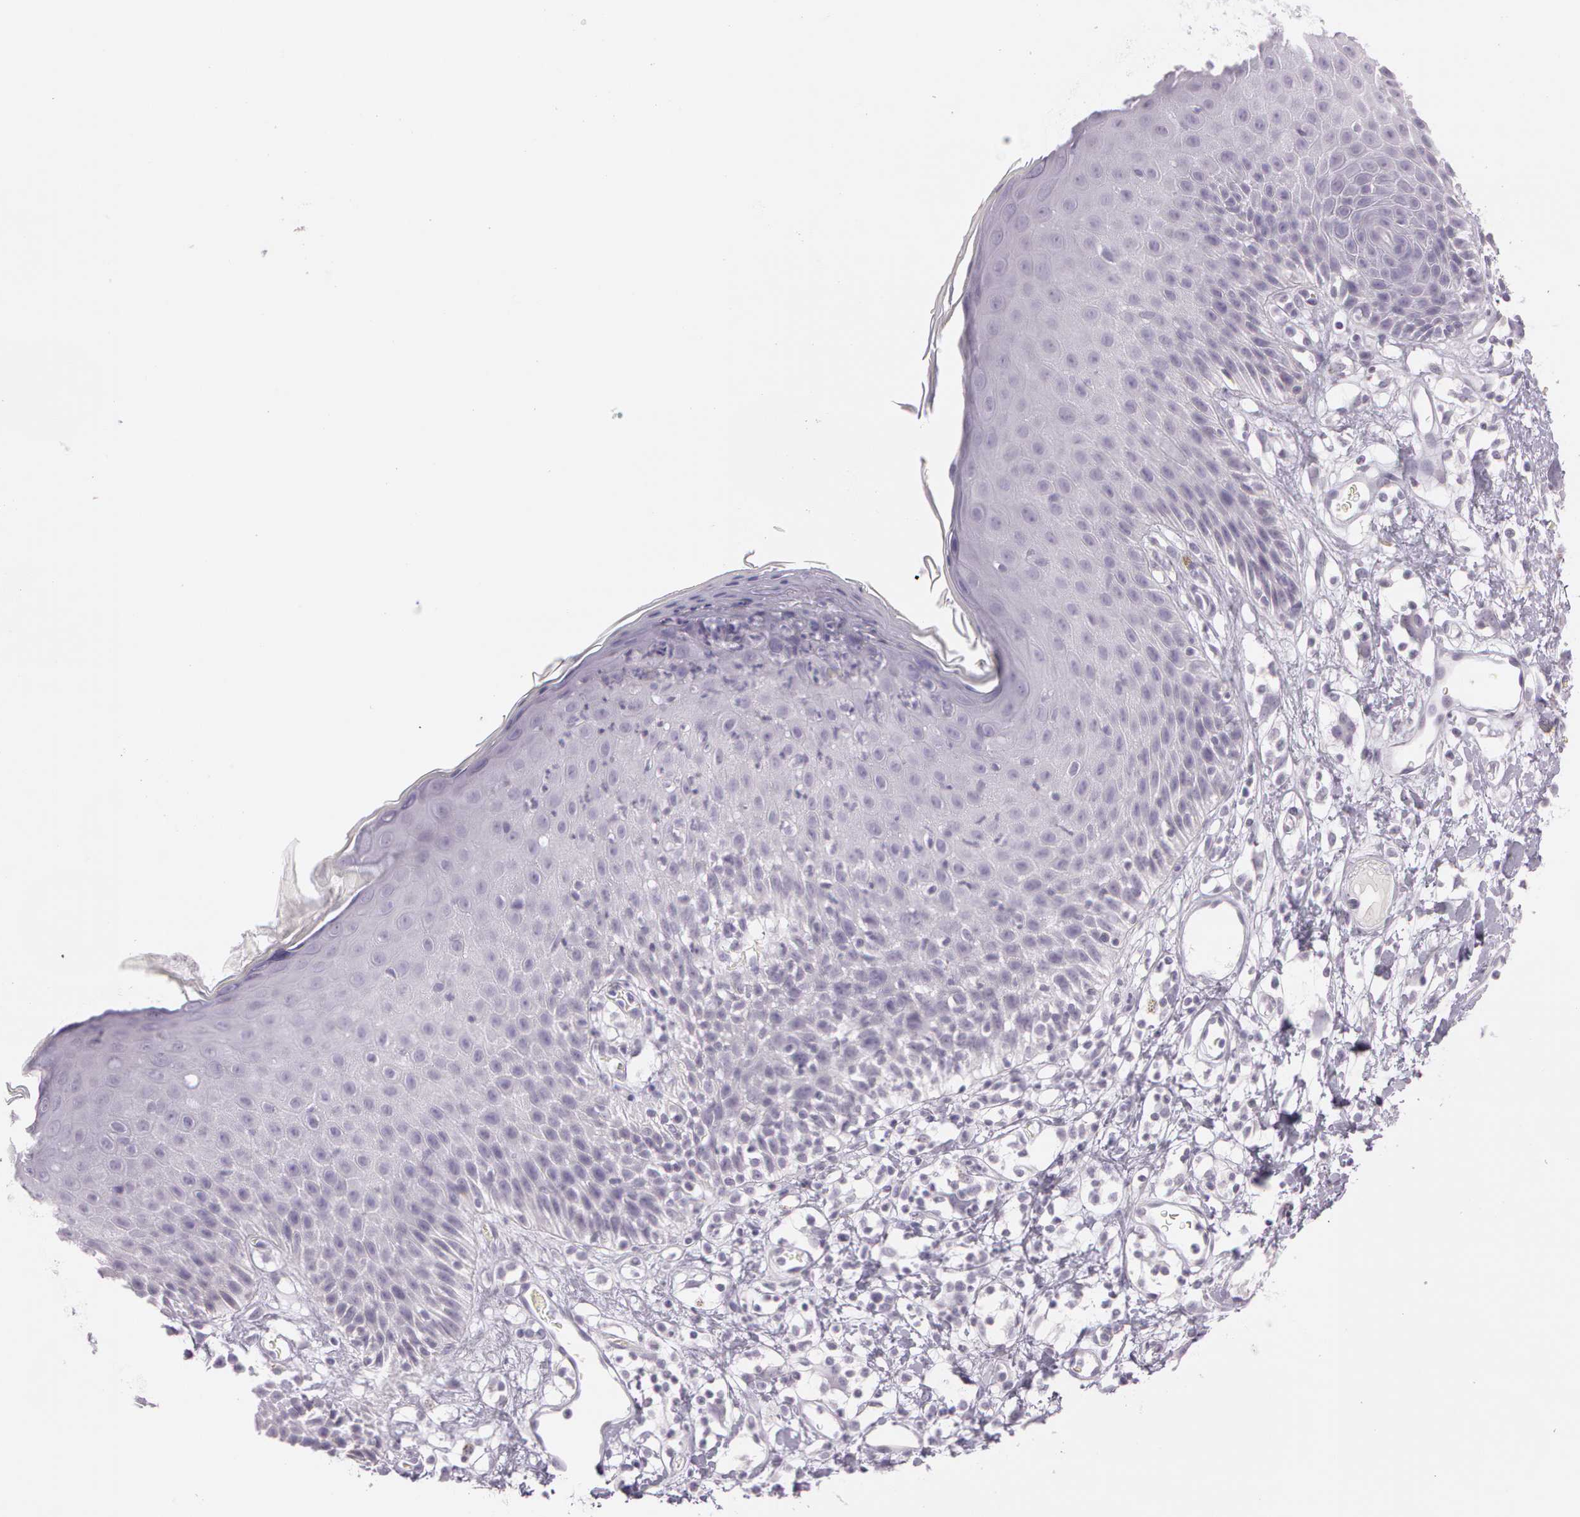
{"staining": {"intensity": "negative", "quantity": "none", "location": "none"}, "tissue": "skin", "cell_type": "Epidermal cells", "image_type": "normal", "snomed": [{"axis": "morphology", "description": "Normal tissue, NOS"}, {"axis": "topography", "description": "Vulva"}, {"axis": "topography", "description": "Peripheral nerve tissue"}], "caption": "An IHC micrograph of normal skin is shown. There is no staining in epidermal cells of skin. (Brightfield microscopy of DAB (3,3'-diaminobenzidine) immunohistochemistry (IHC) at high magnification).", "gene": "OTC", "patient": {"sex": "female", "age": 68}}